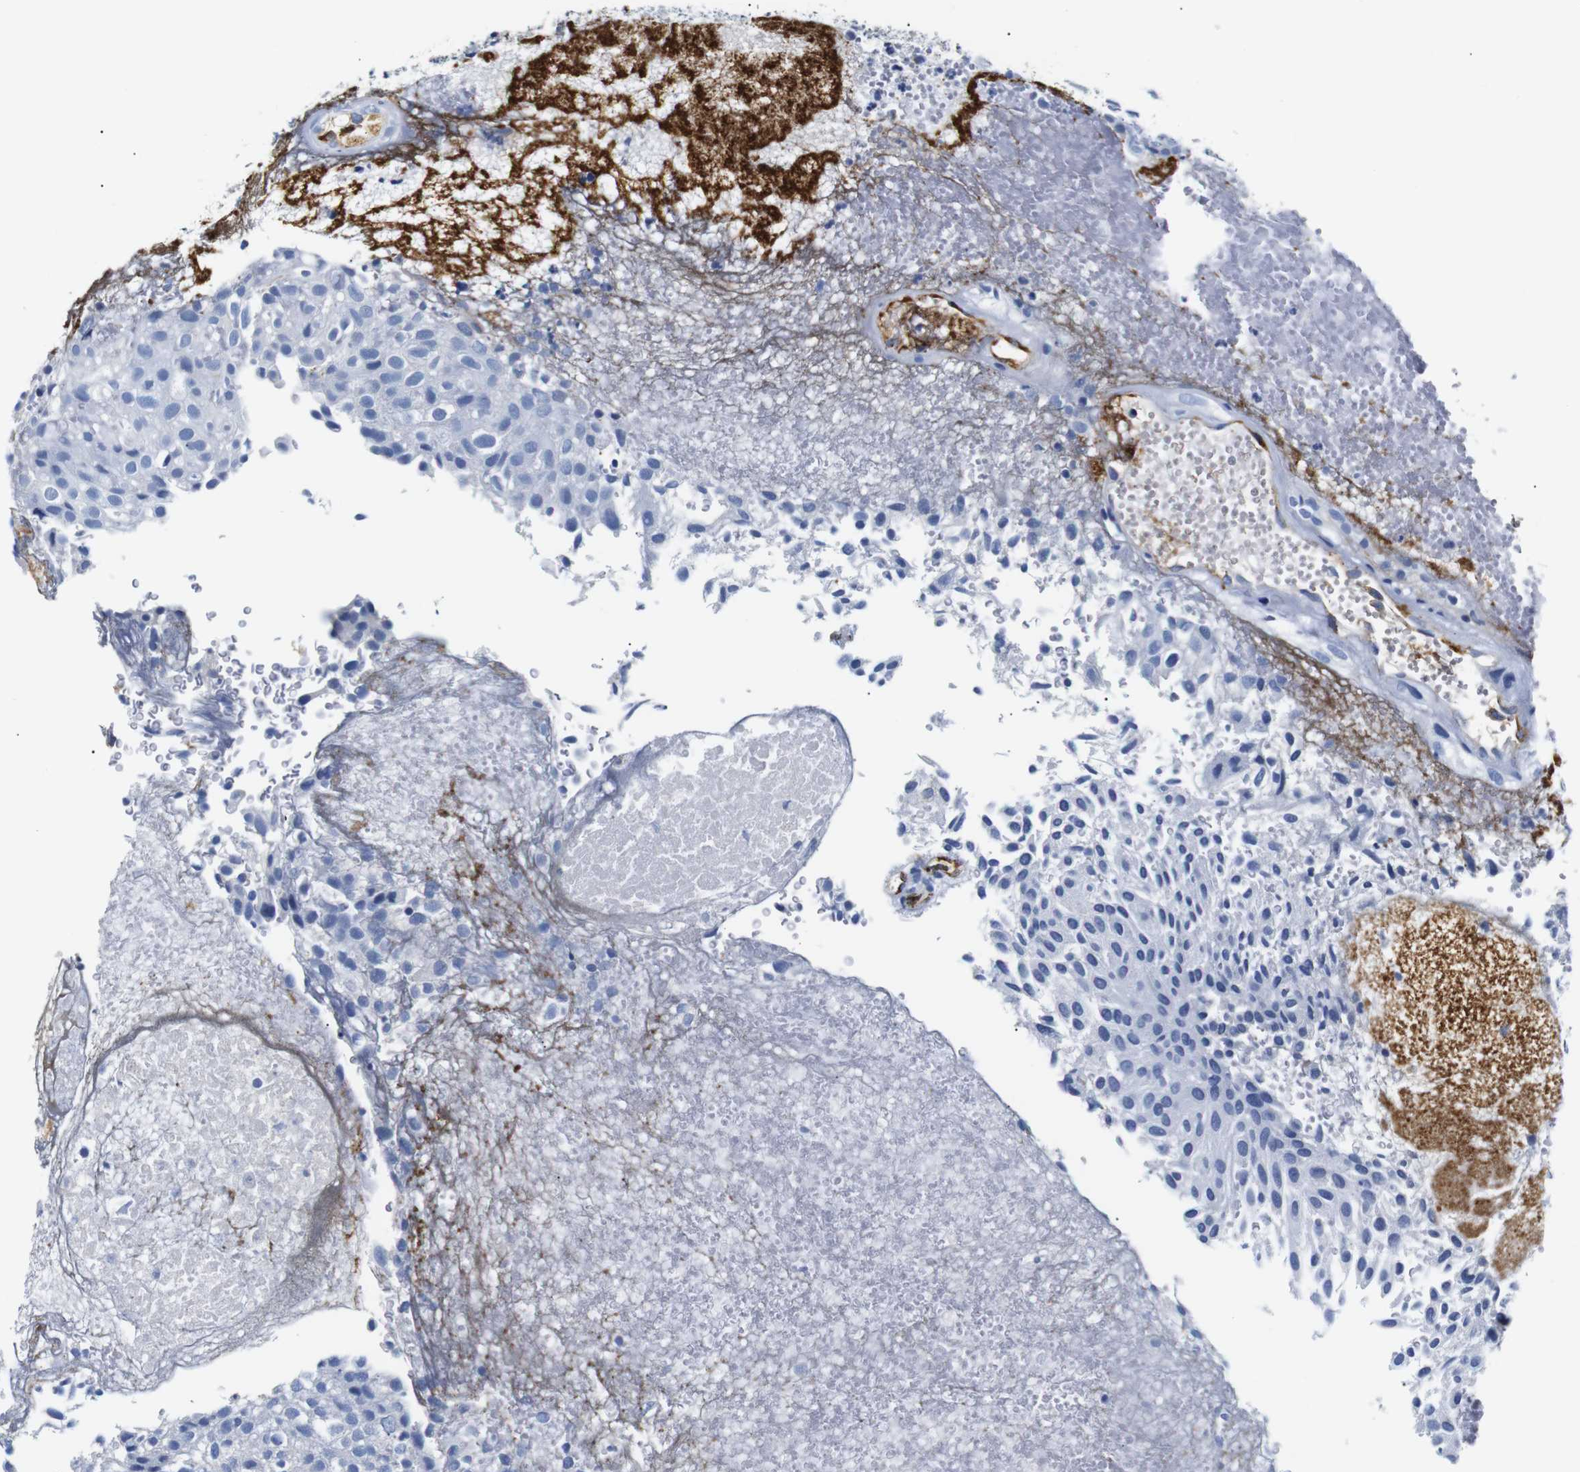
{"staining": {"intensity": "negative", "quantity": "none", "location": "none"}, "tissue": "urothelial cancer", "cell_type": "Tumor cells", "image_type": "cancer", "snomed": [{"axis": "morphology", "description": "Urothelial carcinoma, Low grade"}, {"axis": "topography", "description": "Urinary bladder"}], "caption": "A histopathology image of urothelial cancer stained for a protein exhibits no brown staining in tumor cells.", "gene": "MUC4", "patient": {"sex": "male", "age": 78}}